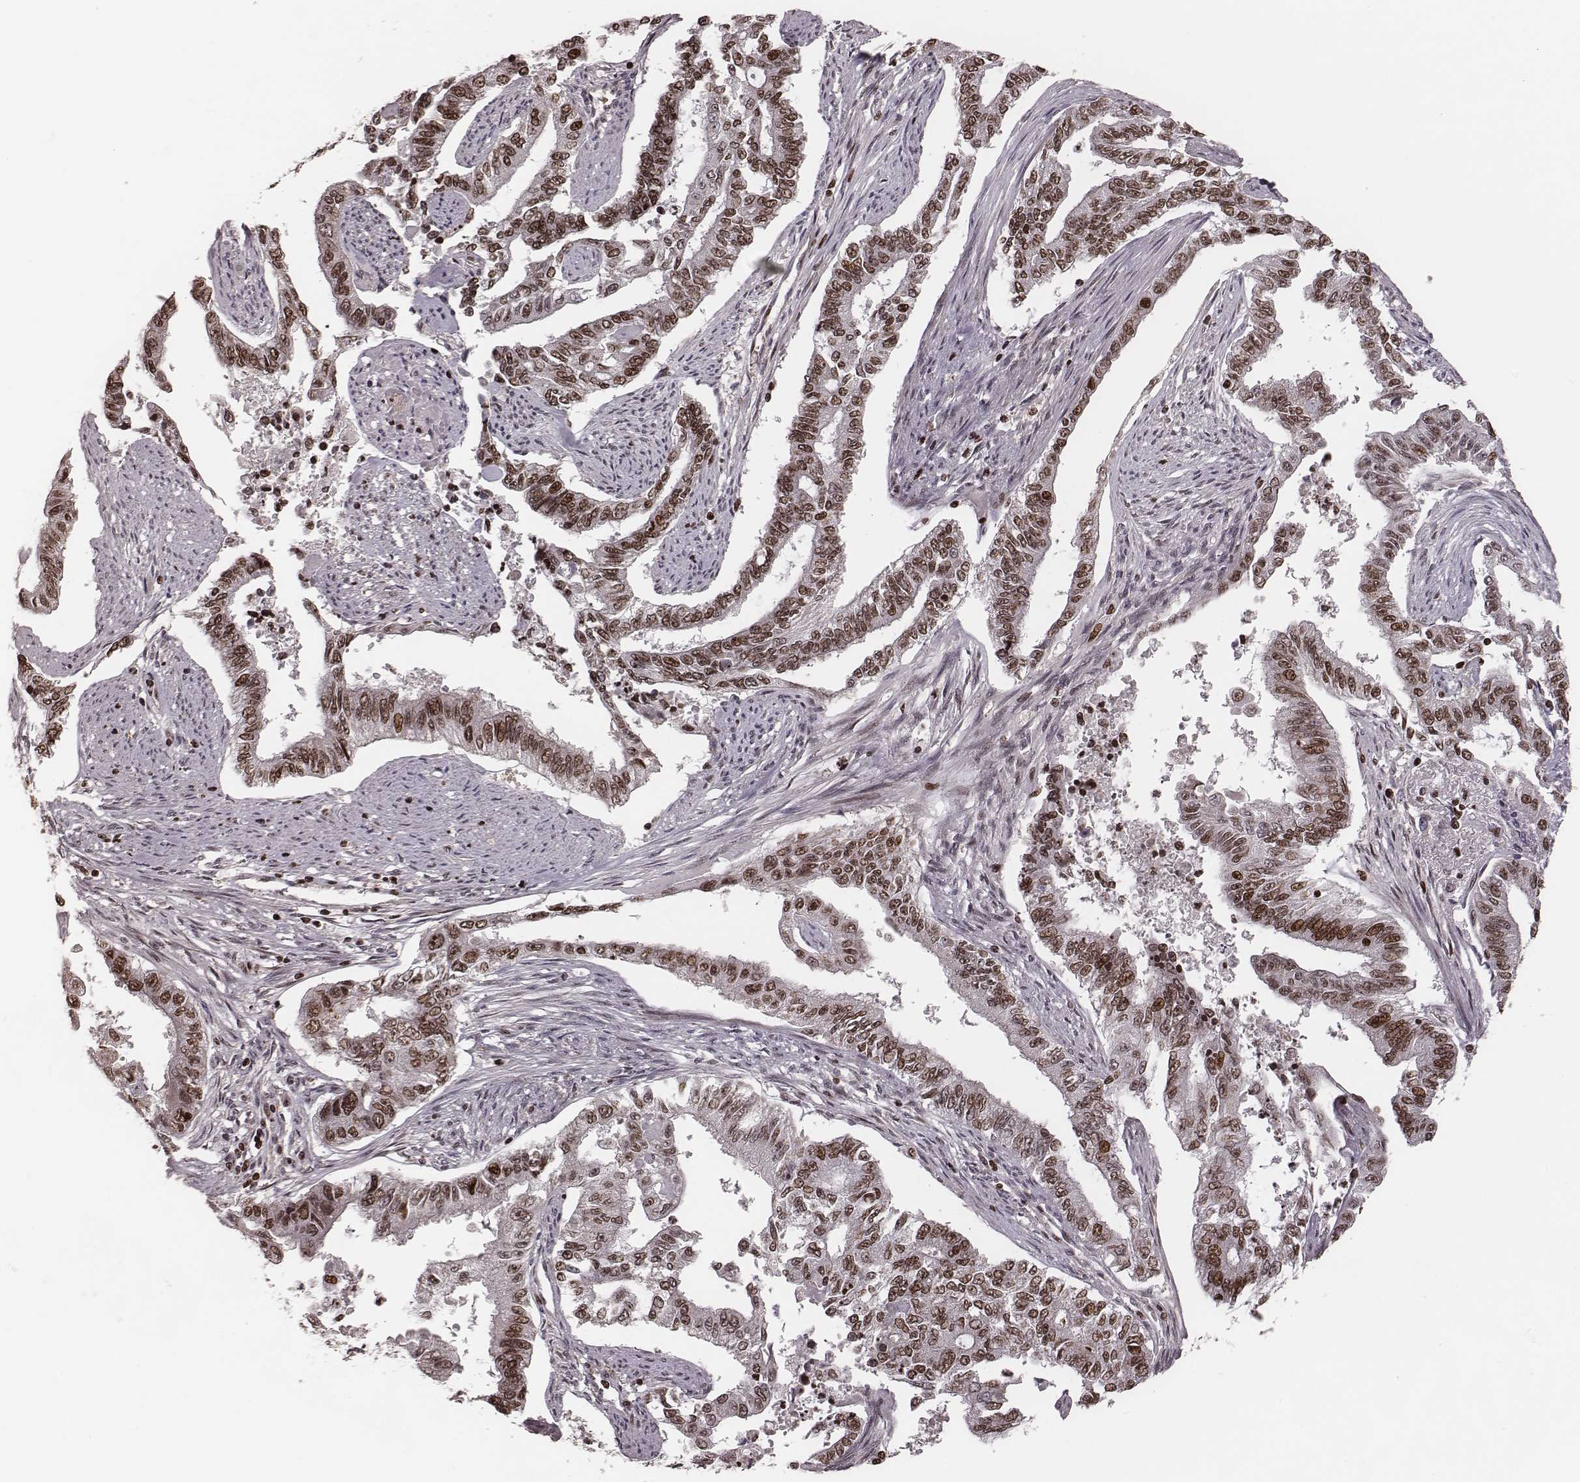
{"staining": {"intensity": "moderate", "quantity": ">75%", "location": "nuclear"}, "tissue": "endometrial cancer", "cell_type": "Tumor cells", "image_type": "cancer", "snomed": [{"axis": "morphology", "description": "Adenocarcinoma, NOS"}, {"axis": "topography", "description": "Uterus"}], "caption": "High-power microscopy captured an IHC photomicrograph of endometrial cancer (adenocarcinoma), revealing moderate nuclear staining in approximately >75% of tumor cells.", "gene": "VRK3", "patient": {"sex": "female", "age": 59}}